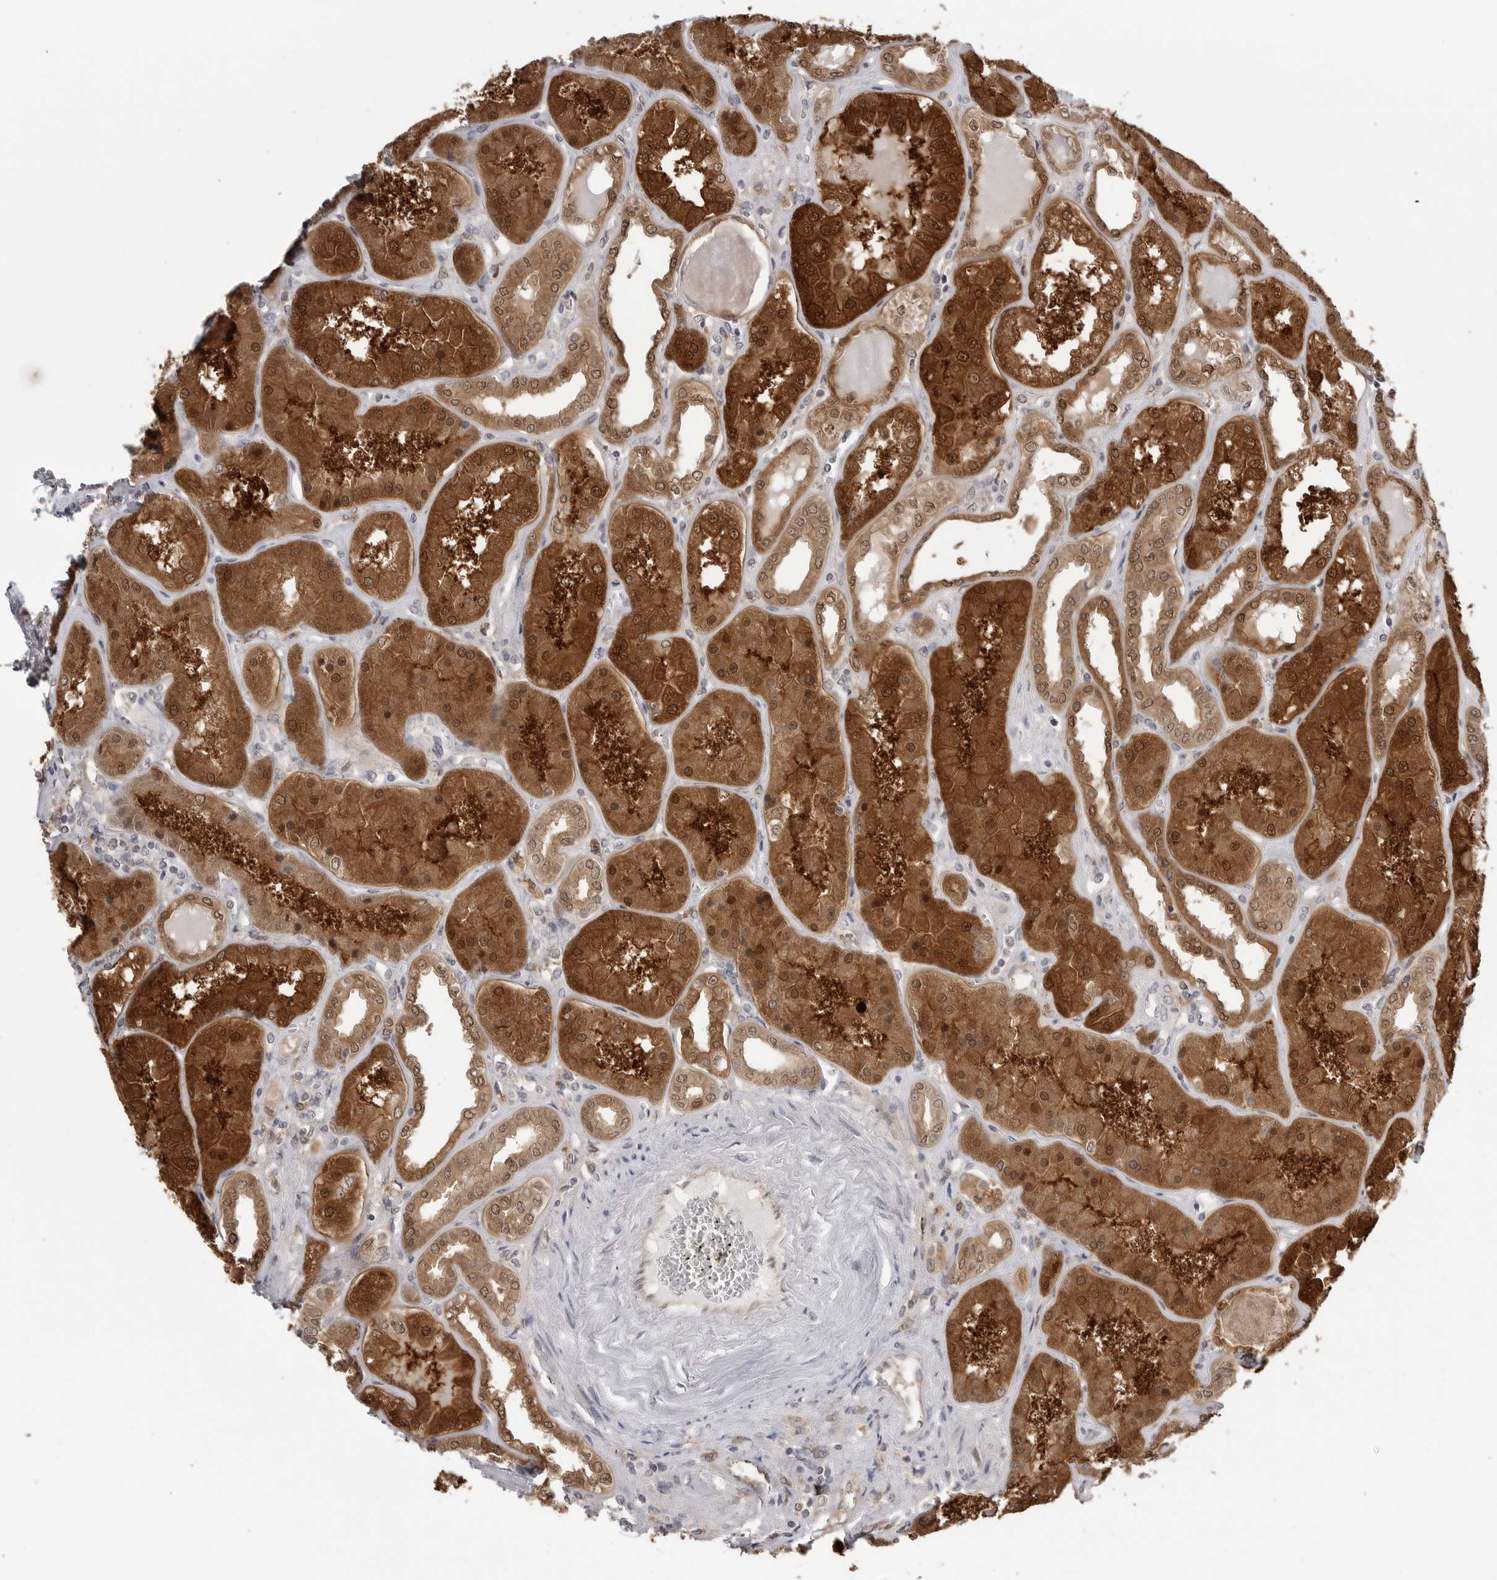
{"staining": {"intensity": "moderate", "quantity": "<25%", "location": "cytoplasmic/membranous,nuclear"}, "tissue": "kidney", "cell_type": "Cells in glomeruli", "image_type": "normal", "snomed": [{"axis": "morphology", "description": "Normal tissue, NOS"}, {"axis": "topography", "description": "Kidney"}], "caption": "The image demonstrates a brown stain indicating the presence of a protein in the cytoplasmic/membranous,nuclear of cells in glomeruli in kidney. (DAB (3,3'-diaminobenzidine) IHC with brightfield microscopy, high magnification).", "gene": "PNPO", "patient": {"sex": "female", "age": 56}}